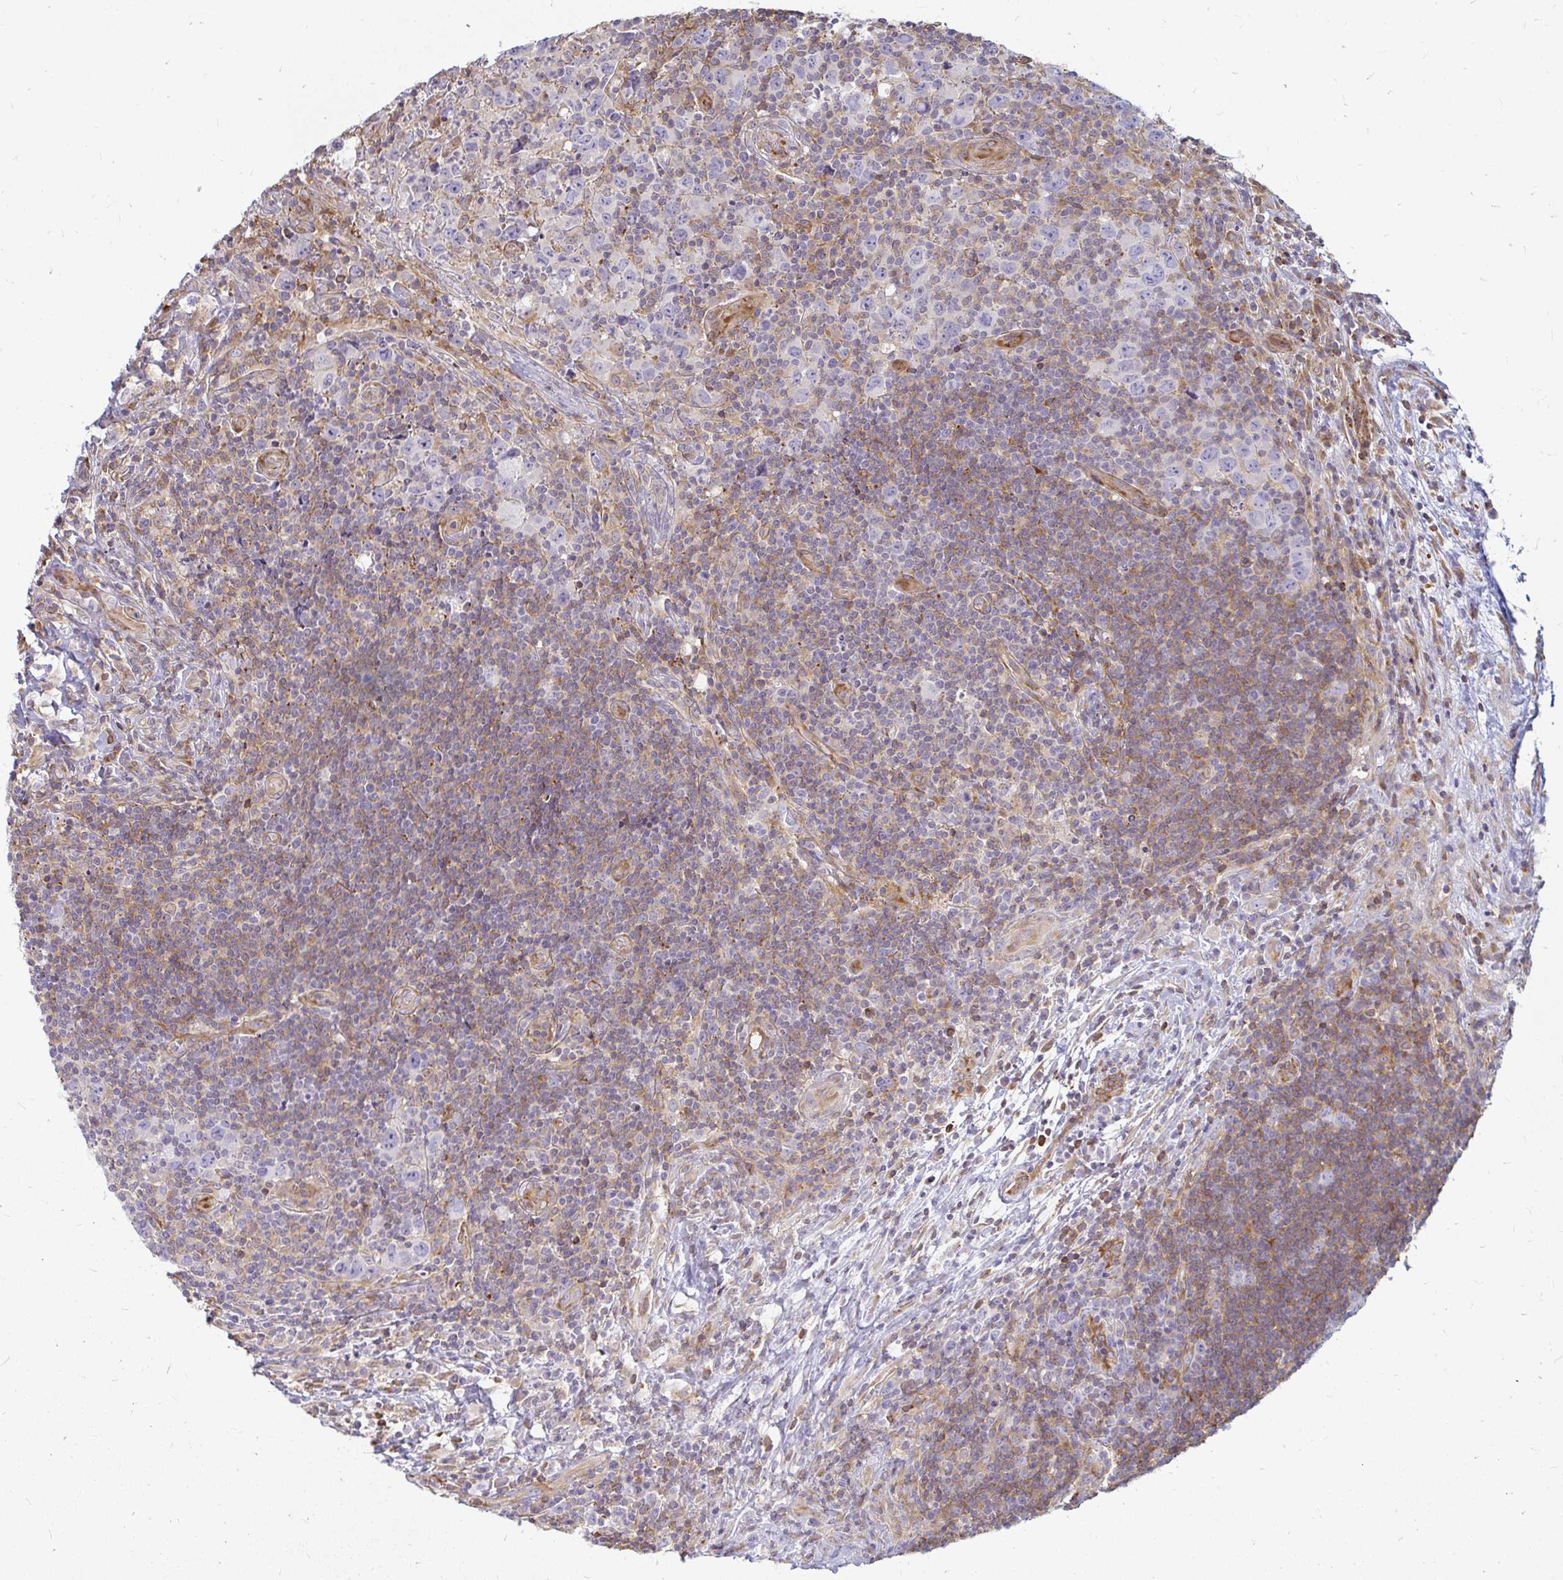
{"staining": {"intensity": "negative", "quantity": "none", "location": "none"}, "tissue": "lymphoma", "cell_type": "Tumor cells", "image_type": "cancer", "snomed": [{"axis": "morphology", "description": "Hodgkin's disease, NOS"}, {"axis": "topography", "description": "Lymph node"}], "caption": "Micrograph shows no protein expression in tumor cells of Hodgkin's disease tissue.", "gene": "CAST", "patient": {"sex": "female", "age": 18}}